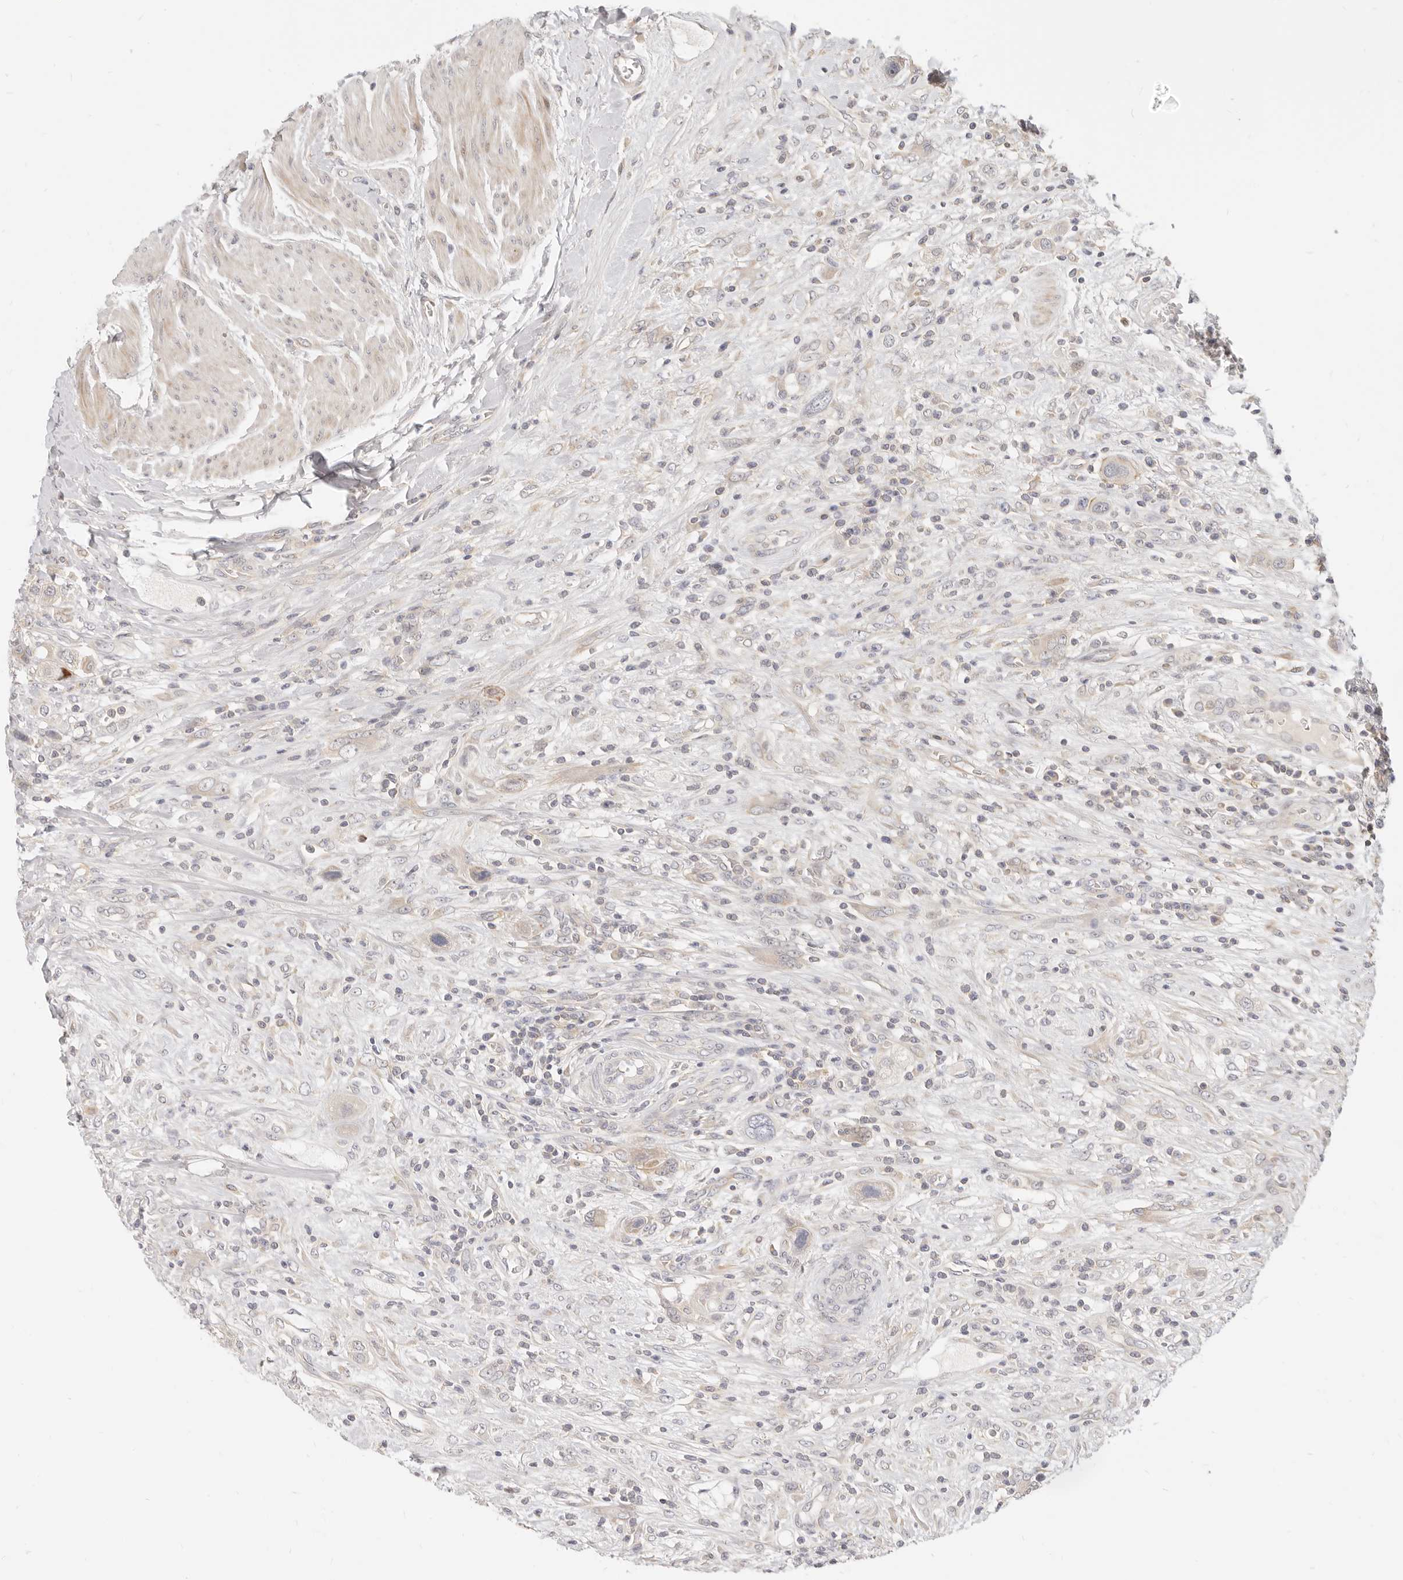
{"staining": {"intensity": "negative", "quantity": "none", "location": "none"}, "tissue": "urothelial cancer", "cell_type": "Tumor cells", "image_type": "cancer", "snomed": [{"axis": "morphology", "description": "Urothelial carcinoma, High grade"}, {"axis": "topography", "description": "Urinary bladder"}], "caption": "The image displays no significant positivity in tumor cells of high-grade urothelial carcinoma. Brightfield microscopy of immunohistochemistry (IHC) stained with DAB (3,3'-diaminobenzidine) (brown) and hematoxylin (blue), captured at high magnification.", "gene": "LTB4R2", "patient": {"sex": "male", "age": 50}}